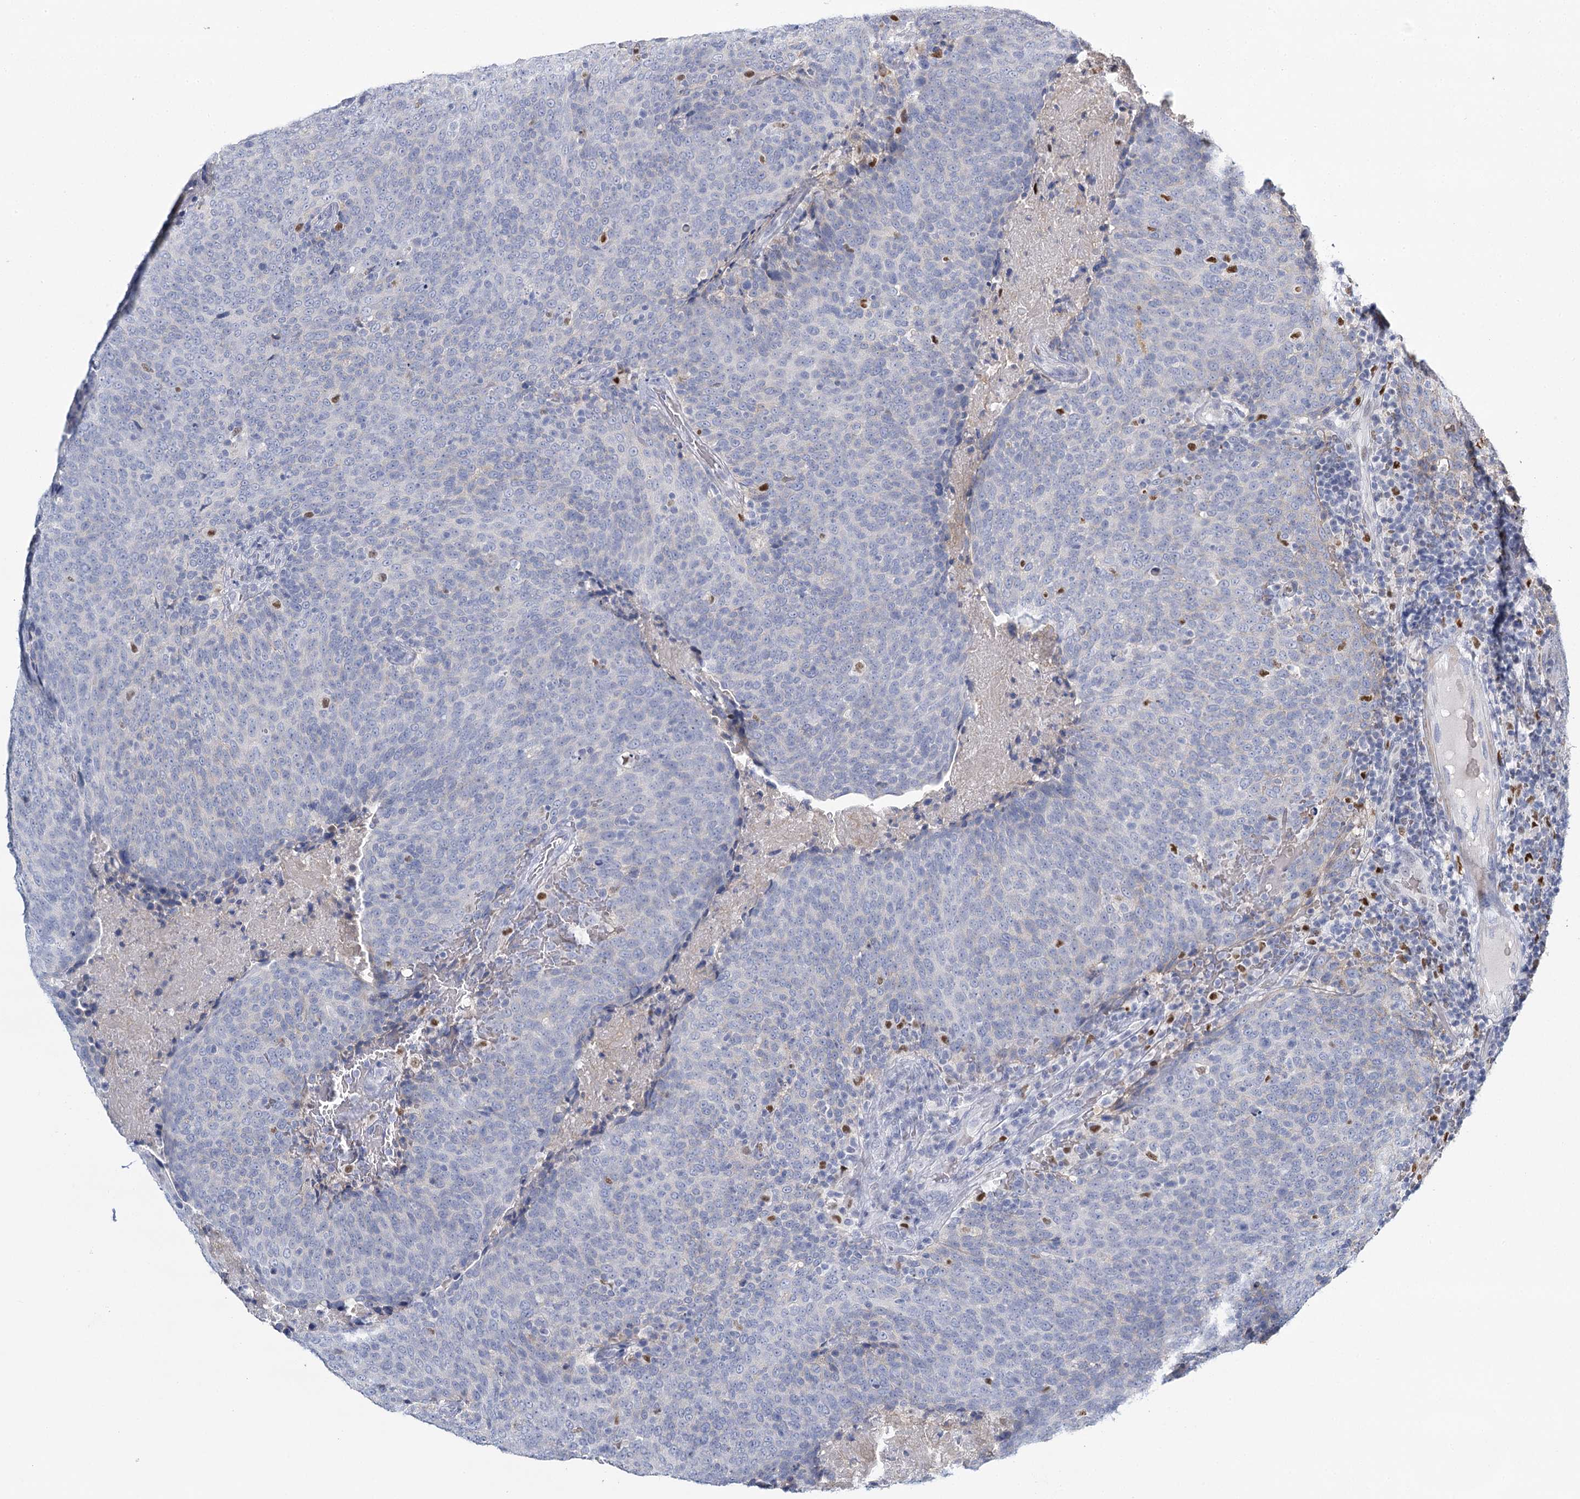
{"staining": {"intensity": "negative", "quantity": "none", "location": "none"}, "tissue": "head and neck cancer", "cell_type": "Tumor cells", "image_type": "cancer", "snomed": [{"axis": "morphology", "description": "Squamous cell carcinoma, NOS"}, {"axis": "morphology", "description": "Squamous cell carcinoma, metastatic, NOS"}, {"axis": "topography", "description": "Lymph node"}, {"axis": "topography", "description": "Head-Neck"}], "caption": "High magnification brightfield microscopy of squamous cell carcinoma (head and neck) stained with DAB (3,3'-diaminobenzidine) (brown) and counterstained with hematoxylin (blue): tumor cells show no significant positivity.", "gene": "IGSF3", "patient": {"sex": "male", "age": 62}}